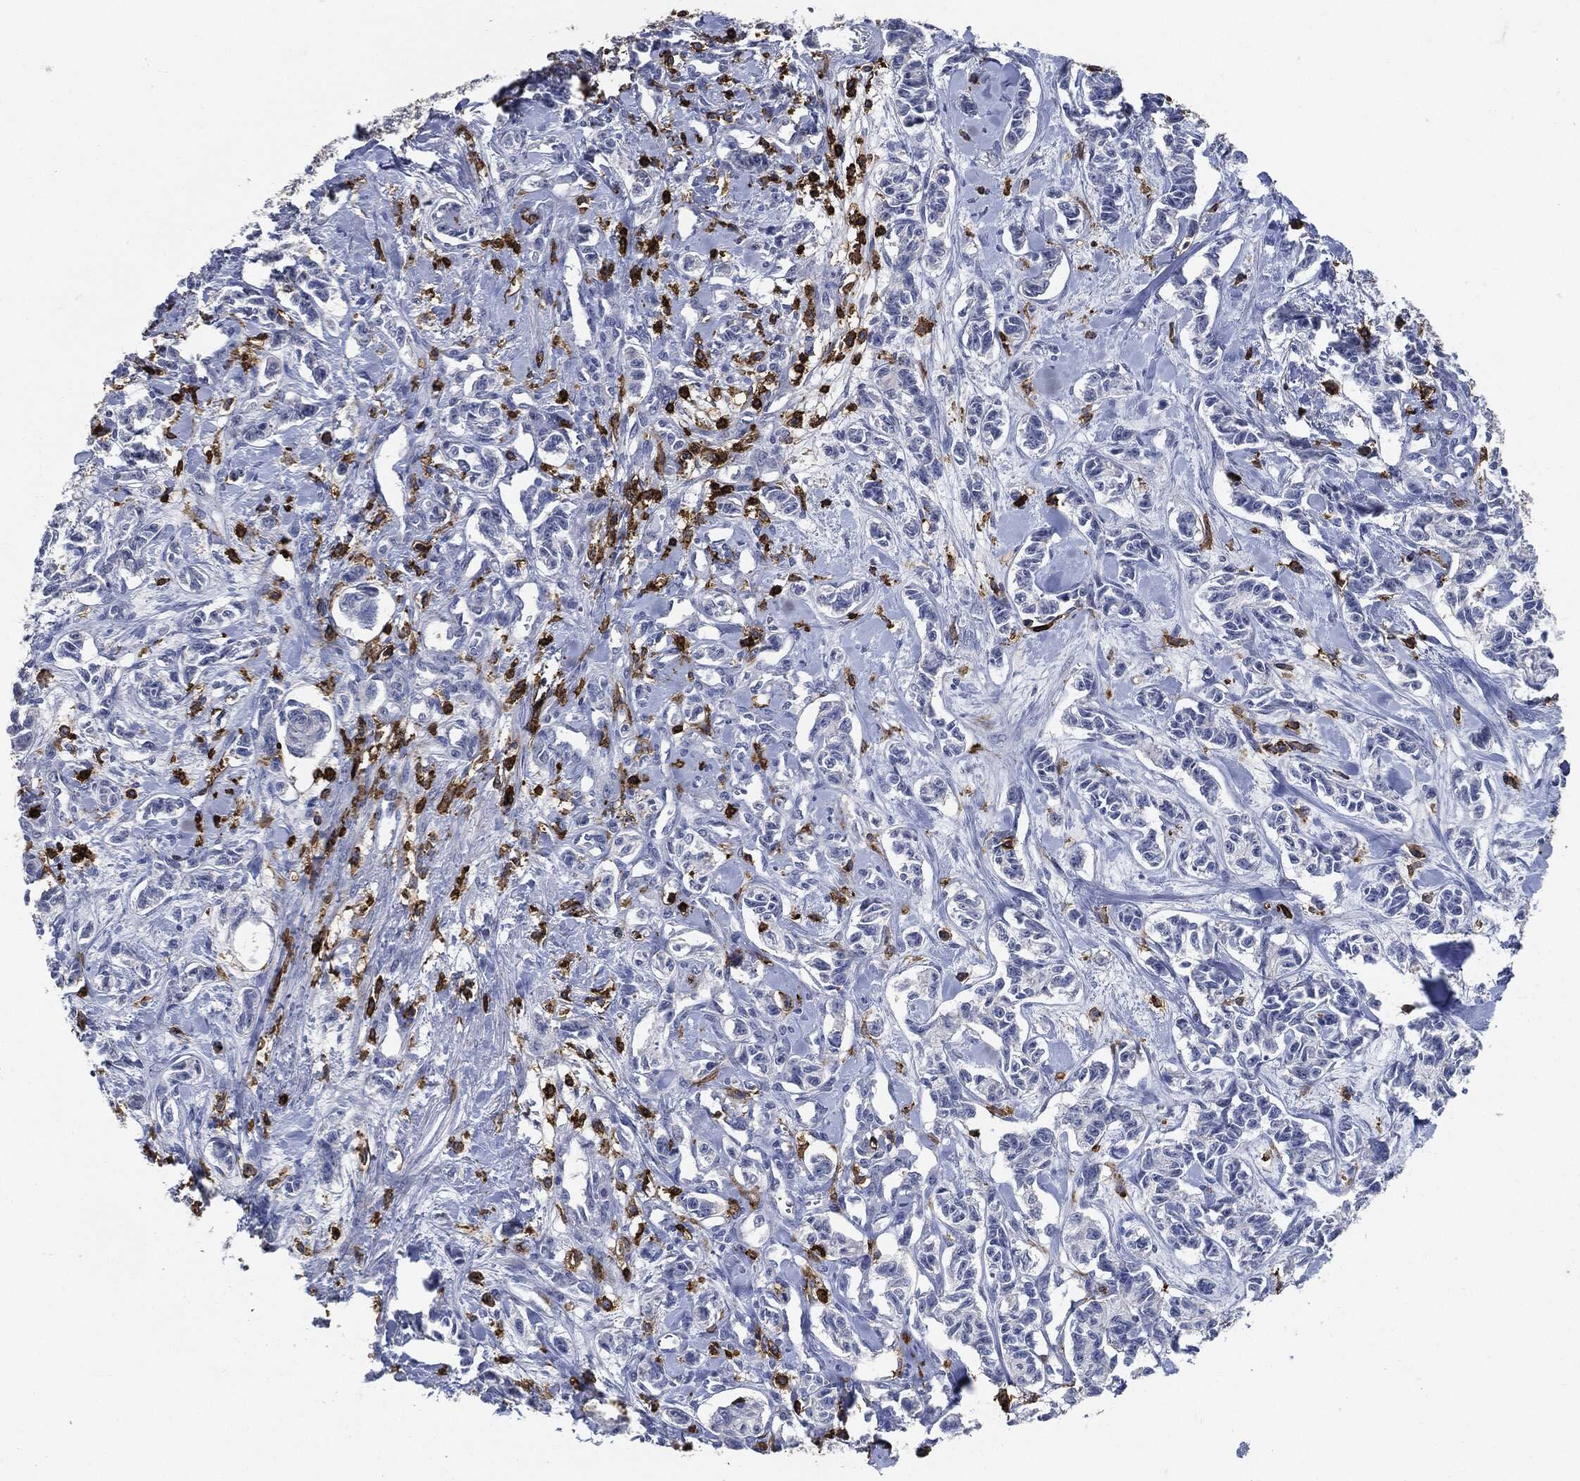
{"staining": {"intensity": "negative", "quantity": "none", "location": "none"}, "tissue": "carcinoid", "cell_type": "Tumor cells", "image_type": "cancer", "snomed": [{"axis": "morphology", "description": "Carcinoid, malignant, NOS"}, {"axis": "topography", "description": "Kidney"}], "caption": "The photomicrograph shows no staining of tumor cells in carcinoid (malignant).", "gene": "PTPRC", "patient": {"sex": "female", "age": 41}}